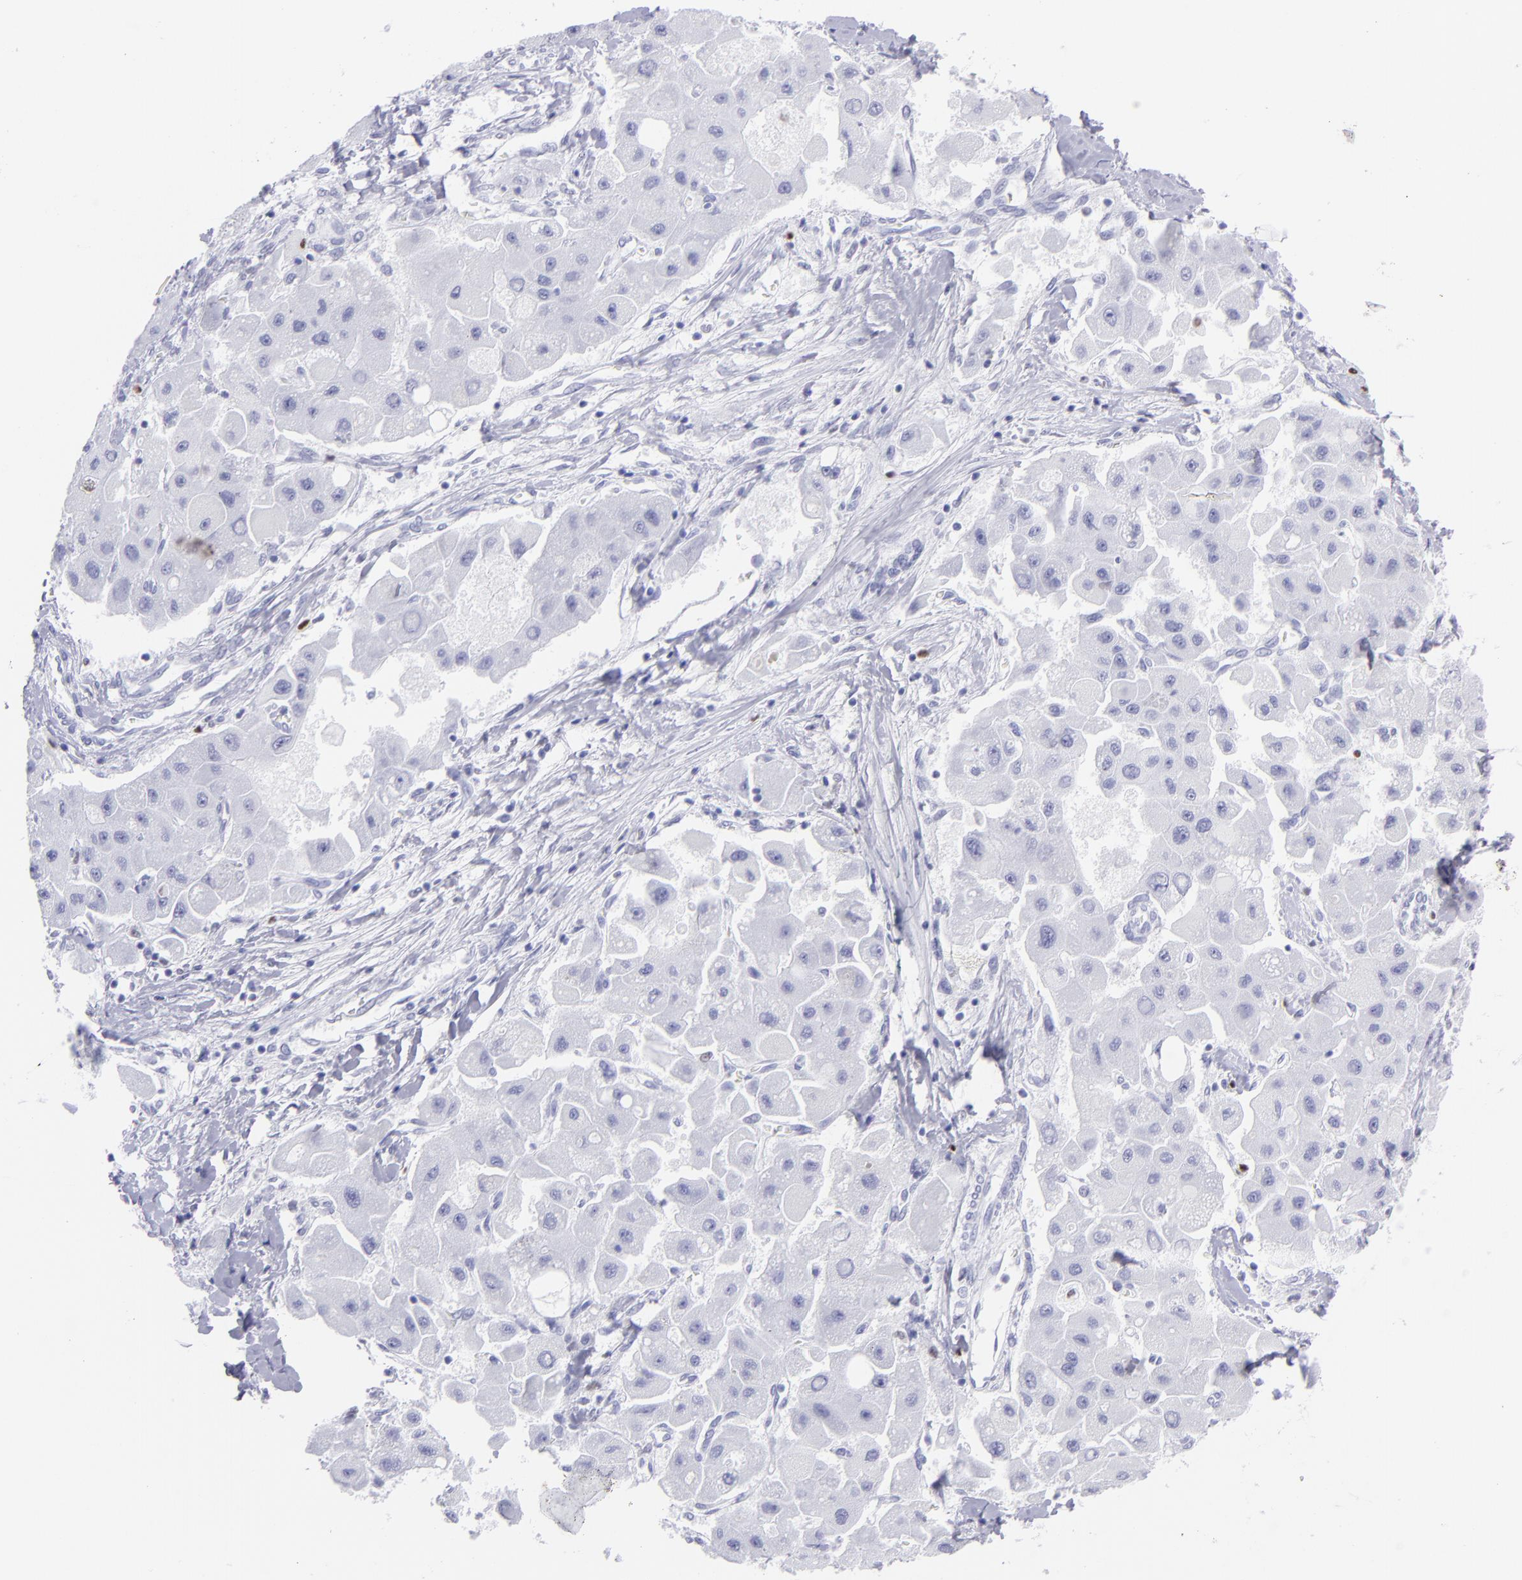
{"staining": {"intensity": "negative", "quantity": "none", "location": "none"}, "tissue": "liver cancer", "cell_type": "Tumor cells", "image_type": "cancer", "snomed": [{"axis": "morphology", "description": "Carcinoma, Hepatocellular, NOS"}, {"axis": "topography", "description": "Liver"}], "caption": "The histopathology image demonstrates no staining of tumor cells in liver hepatocellular carcinoma.", "gene": "MITF", "patient": {"sex": "male", "age": 24}}